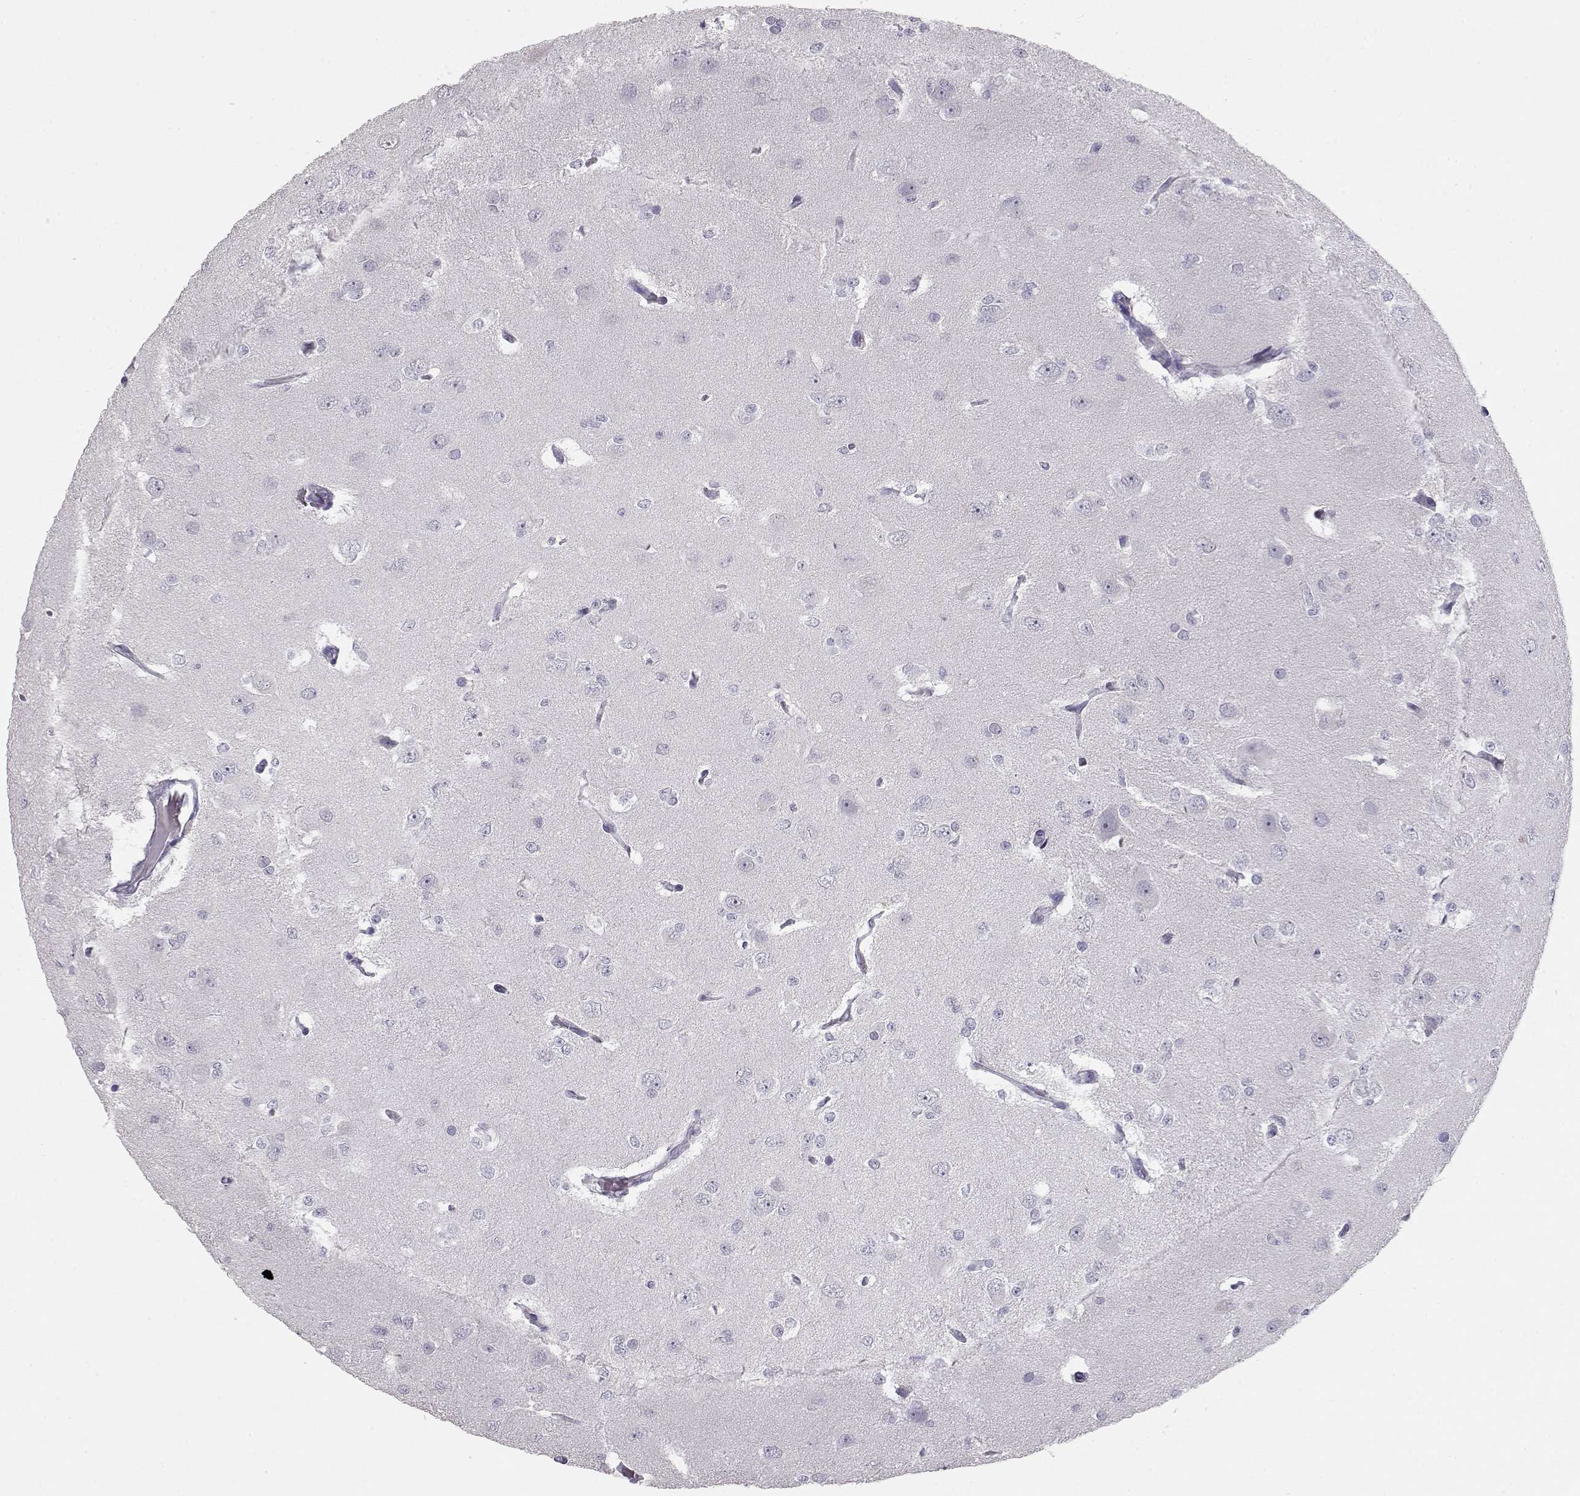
{"staining": {"intensity": "negative", "quantity": "none", "location": "none"}, "tissue": "glioma", "cell_type": "Tumor cells", "image_type": "cancer", "snomed": [{"axis": "morphology", "description": "Glioma, malignant, Low grade"}, {"axis": "topography", "description": "Brain"}], "caption": "Image shows no protein positivity in tumor cells of glioma tissue. Nuclei are stained in blue.", "gene": "LAMB3", "patient": {"sex": "male", "age": 27}}